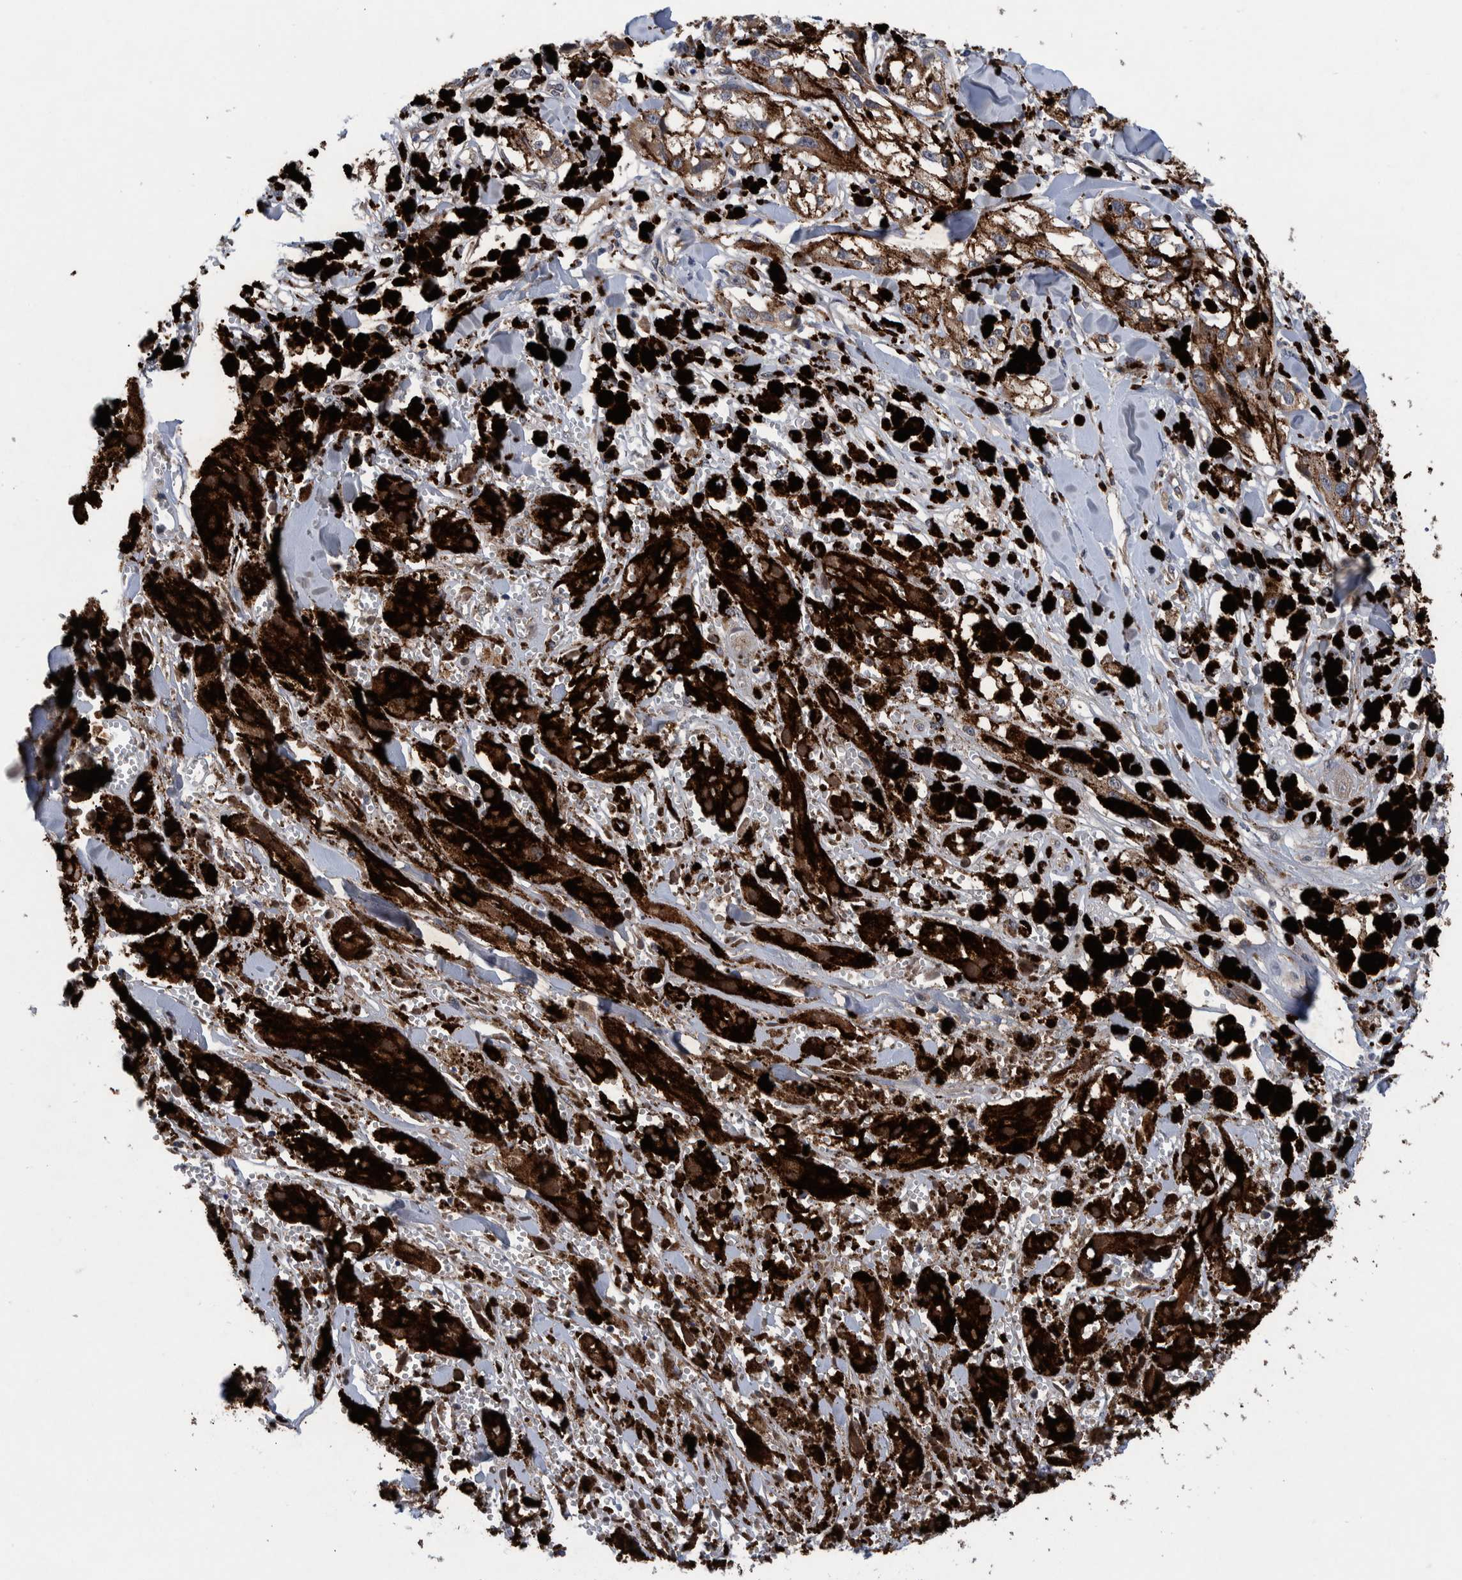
{"staining": {"intensity": "weak", "quantity": ">75%", "location": "cytoplasmic/membranous"}, "tissue": "melanoma", "cell_type": "Tumor cells", "image_type": "cancer", "snomed": [{"axis": "morphology", "description": "Malignant melanoma, NOS"}, {"axis": "topography", "description": "Skin"}], "caption": "Immunohistochemical staining of malignant melanoma demonstrates low levels of weak cytoplasmic/membranous protein positivity in approximately >75% of tumor cells.", "gene": "ITIH3", "patient": {"sex": "male", "age": 88}}